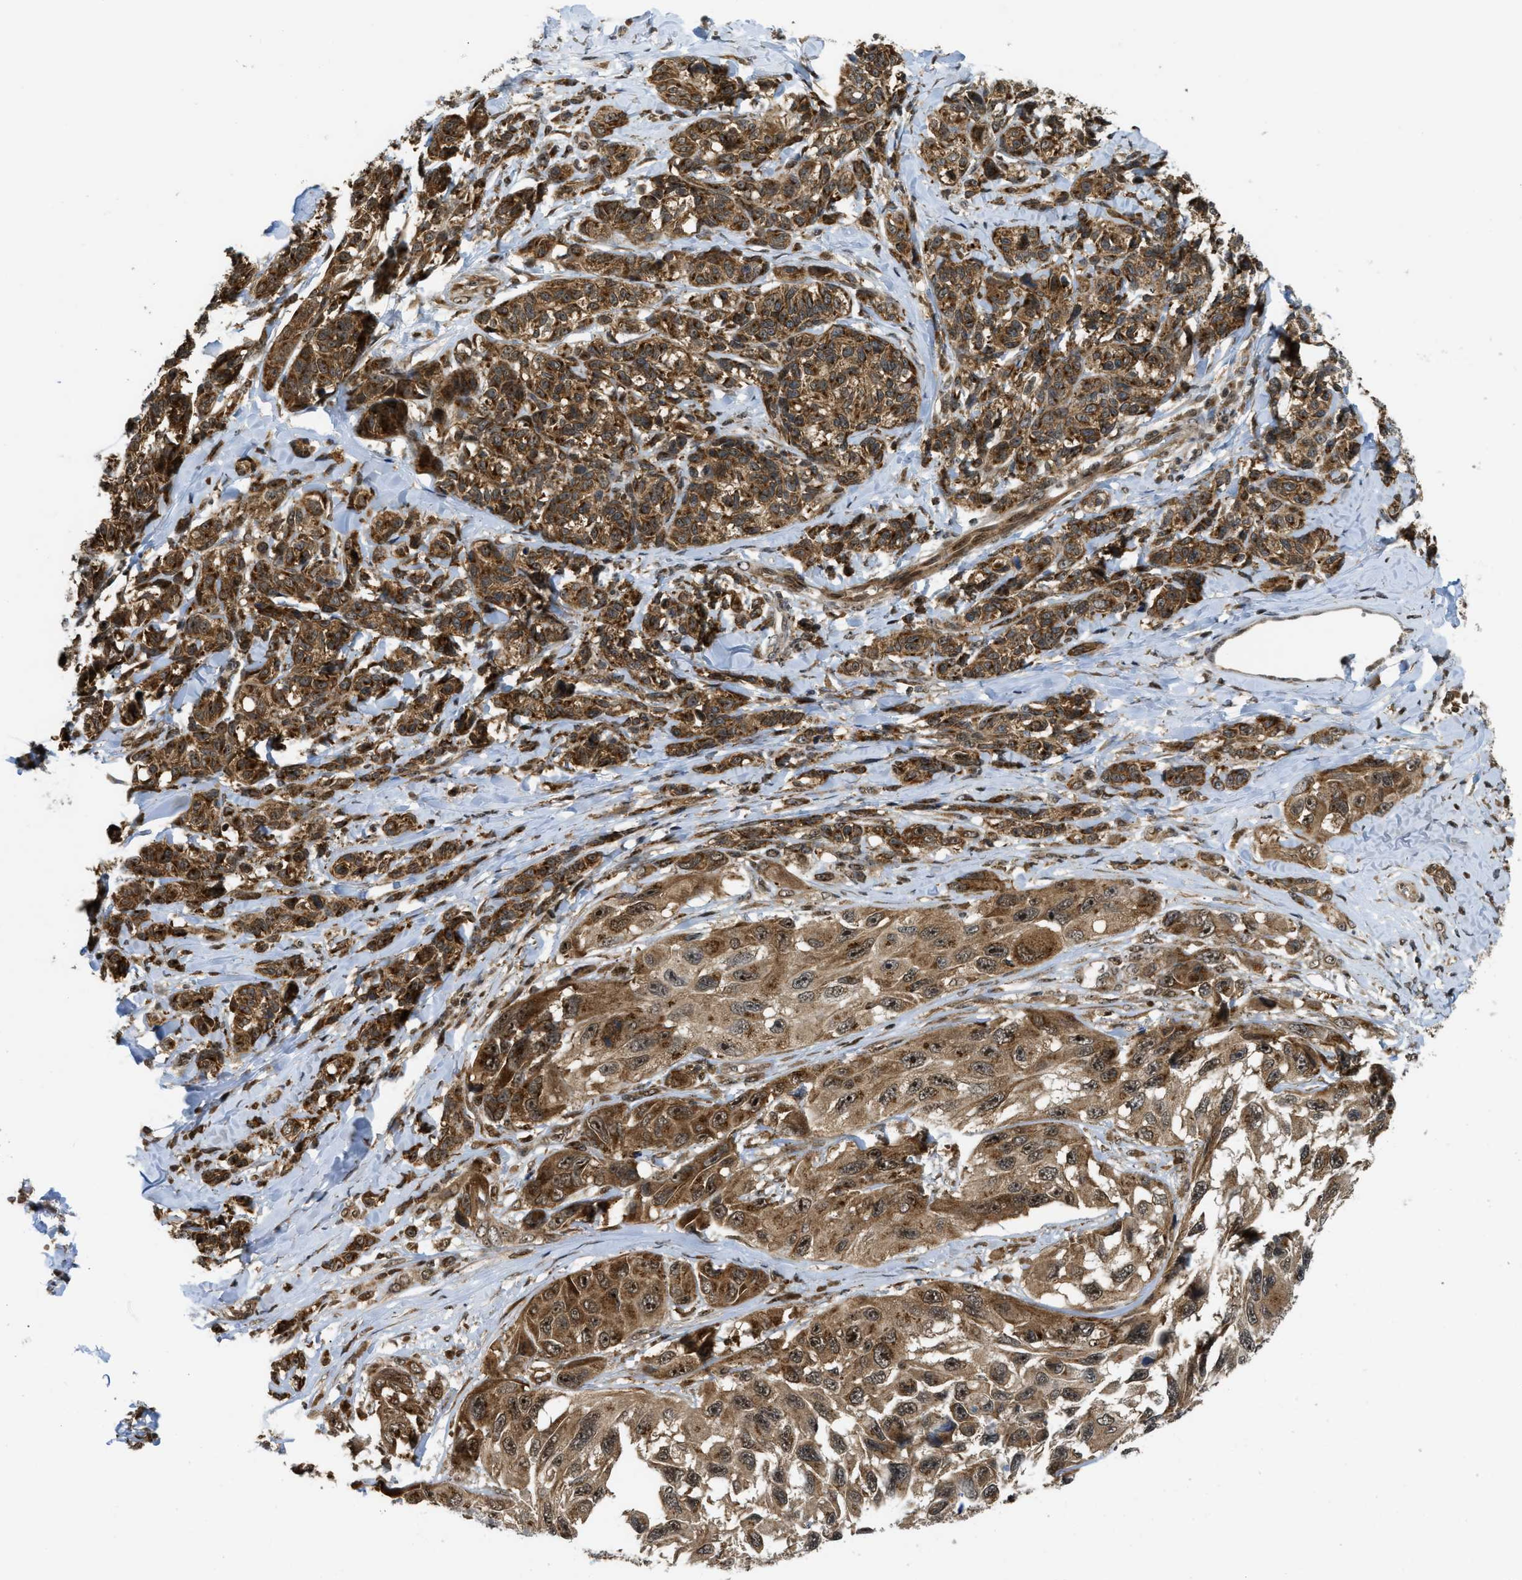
{"staining": {"intensity": "moderate", "quantity": ">75%", "location": "cytoplasmic/membranous,nuclear"}, "tissue": "melanoma", "cell_type": "Tumor cells", "image_type": "cancer", "snomed": [{"axis": "morphology", "description": "Malignant melanoma, NOS"}, {"axis": "topography", "description": "Skin"}], "caption": "An IHC micrograph of neoplastic tissue is shown. Protein staining in brown highlights moderate cytoplasmic/membranous and nuclear positivity in malignant melanoma within tumor cells. (Brightfield microscopy of DAB IHC at high magnification).", "gene": "TACC1", "patient": {"sex": "female", "age": 73}}